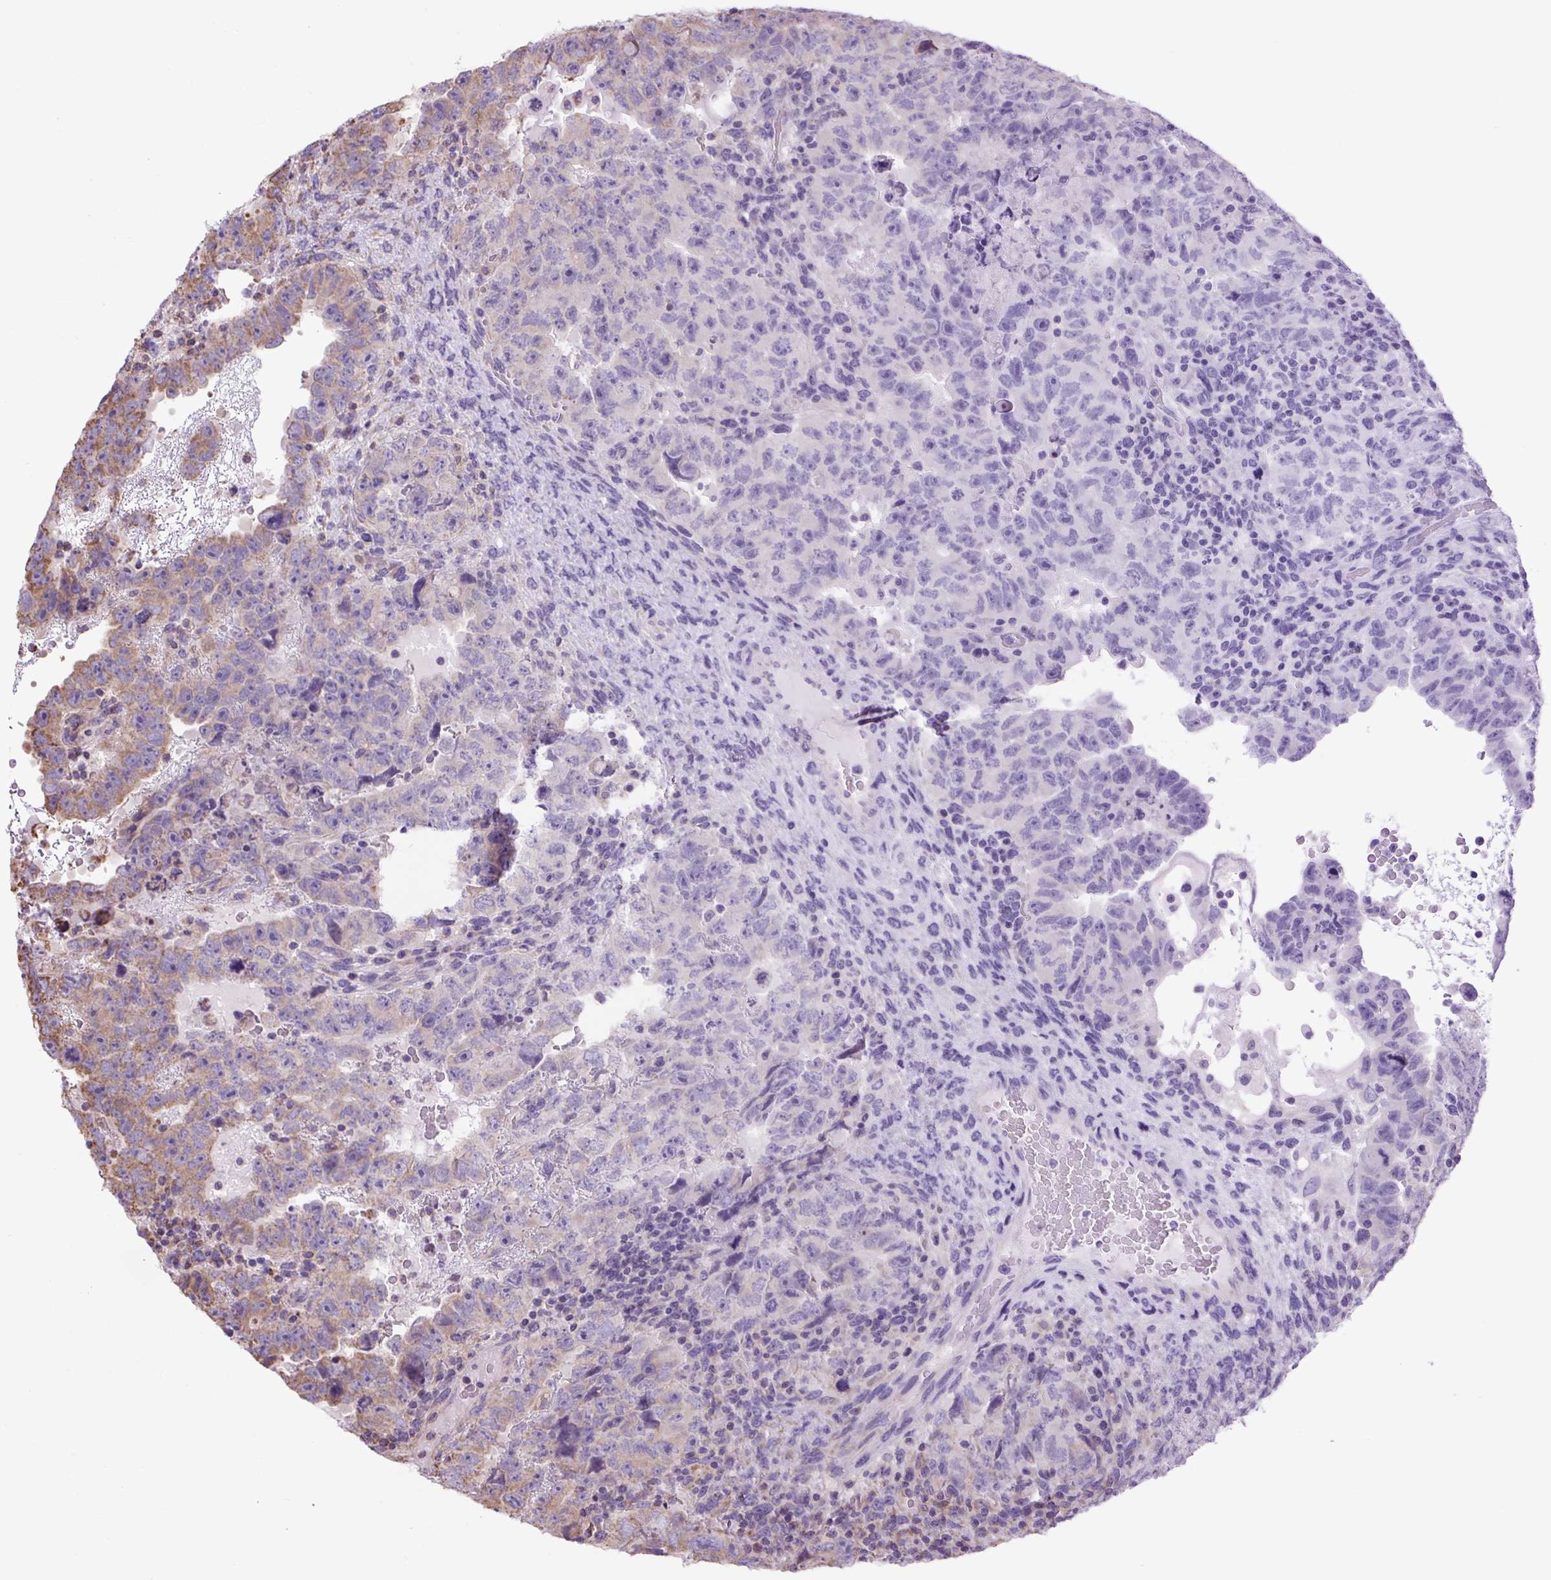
{"staining": {"intensity": "moderate", "quantity": "<25%", "location": "cytoplasmic/membranous"}, "tissue": "testis cancer", "cell_type": "Tumor cells", "image_type": "cancer", "snomed": [{"axis": "morphology", "description": "Carcinoma, Embryonal, NOS"}, {"axis": "topography", "description": "Testis"}], "caption": "Testis cancer (embryonal carcinoma) was stained to show a protein in brown. There is low levels of moderate cytoplasmic/membranous staining in approximately <25% of tumor cells.", "gene": "PLCG1", "patient": {"sex": "male", "age": 24}}